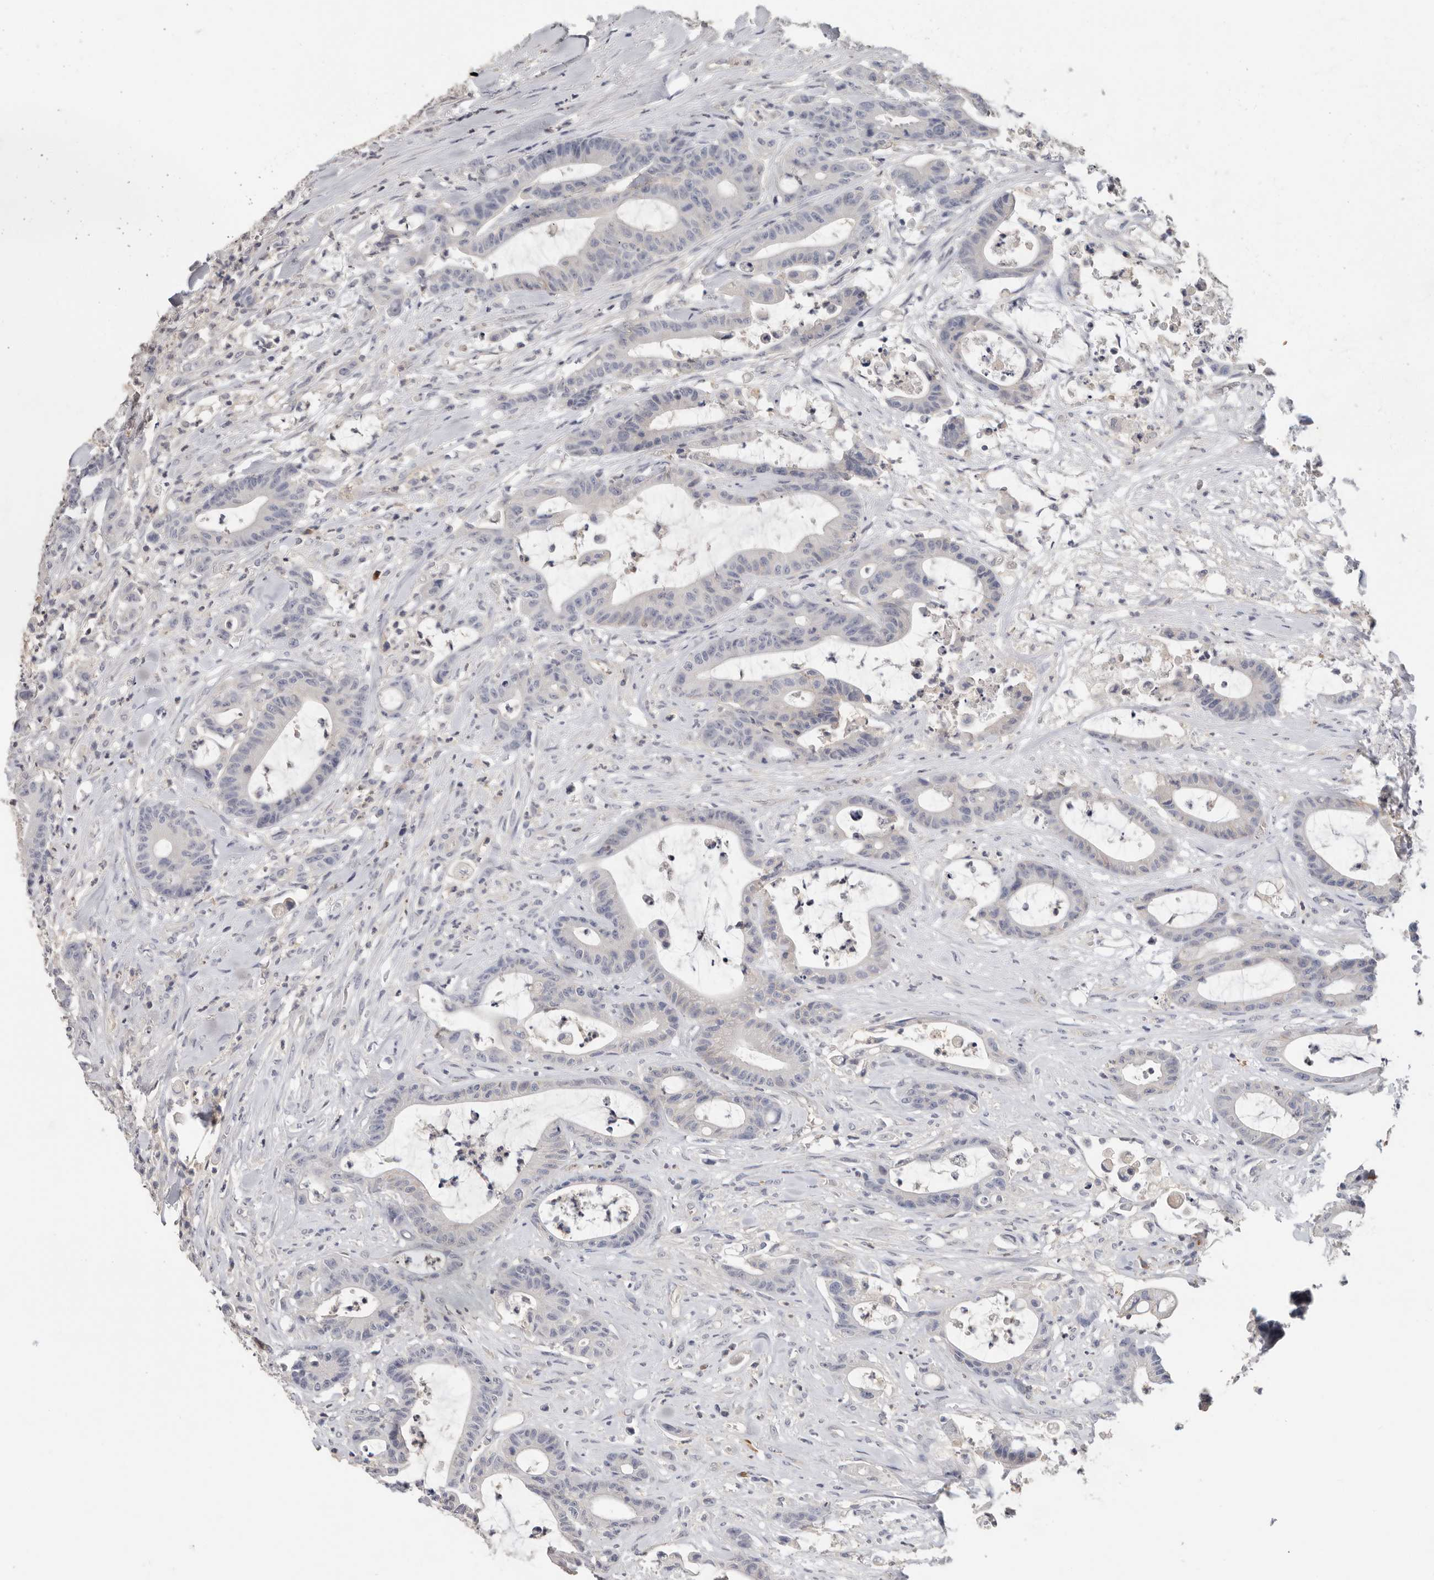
{"staining": {"intensity": "negative", "quantity": "none", "location": "none"}, "tissue": "colorectal cancer", "cell_type": "Tumor cells", "image_type": "cancer", "snomed": [{"axis": "morphology", "description": "Adenocarcinoma, NOS"}, {"axis": "topography", "description": "Colon"}], "caption": "Immunohistochemistry (IHC) of human colorectal cancer (adenocarcinoma) displays no staining in tumor cells.", "gene": "WDTC1", "patient": {"sex": "female", "age": 84}}